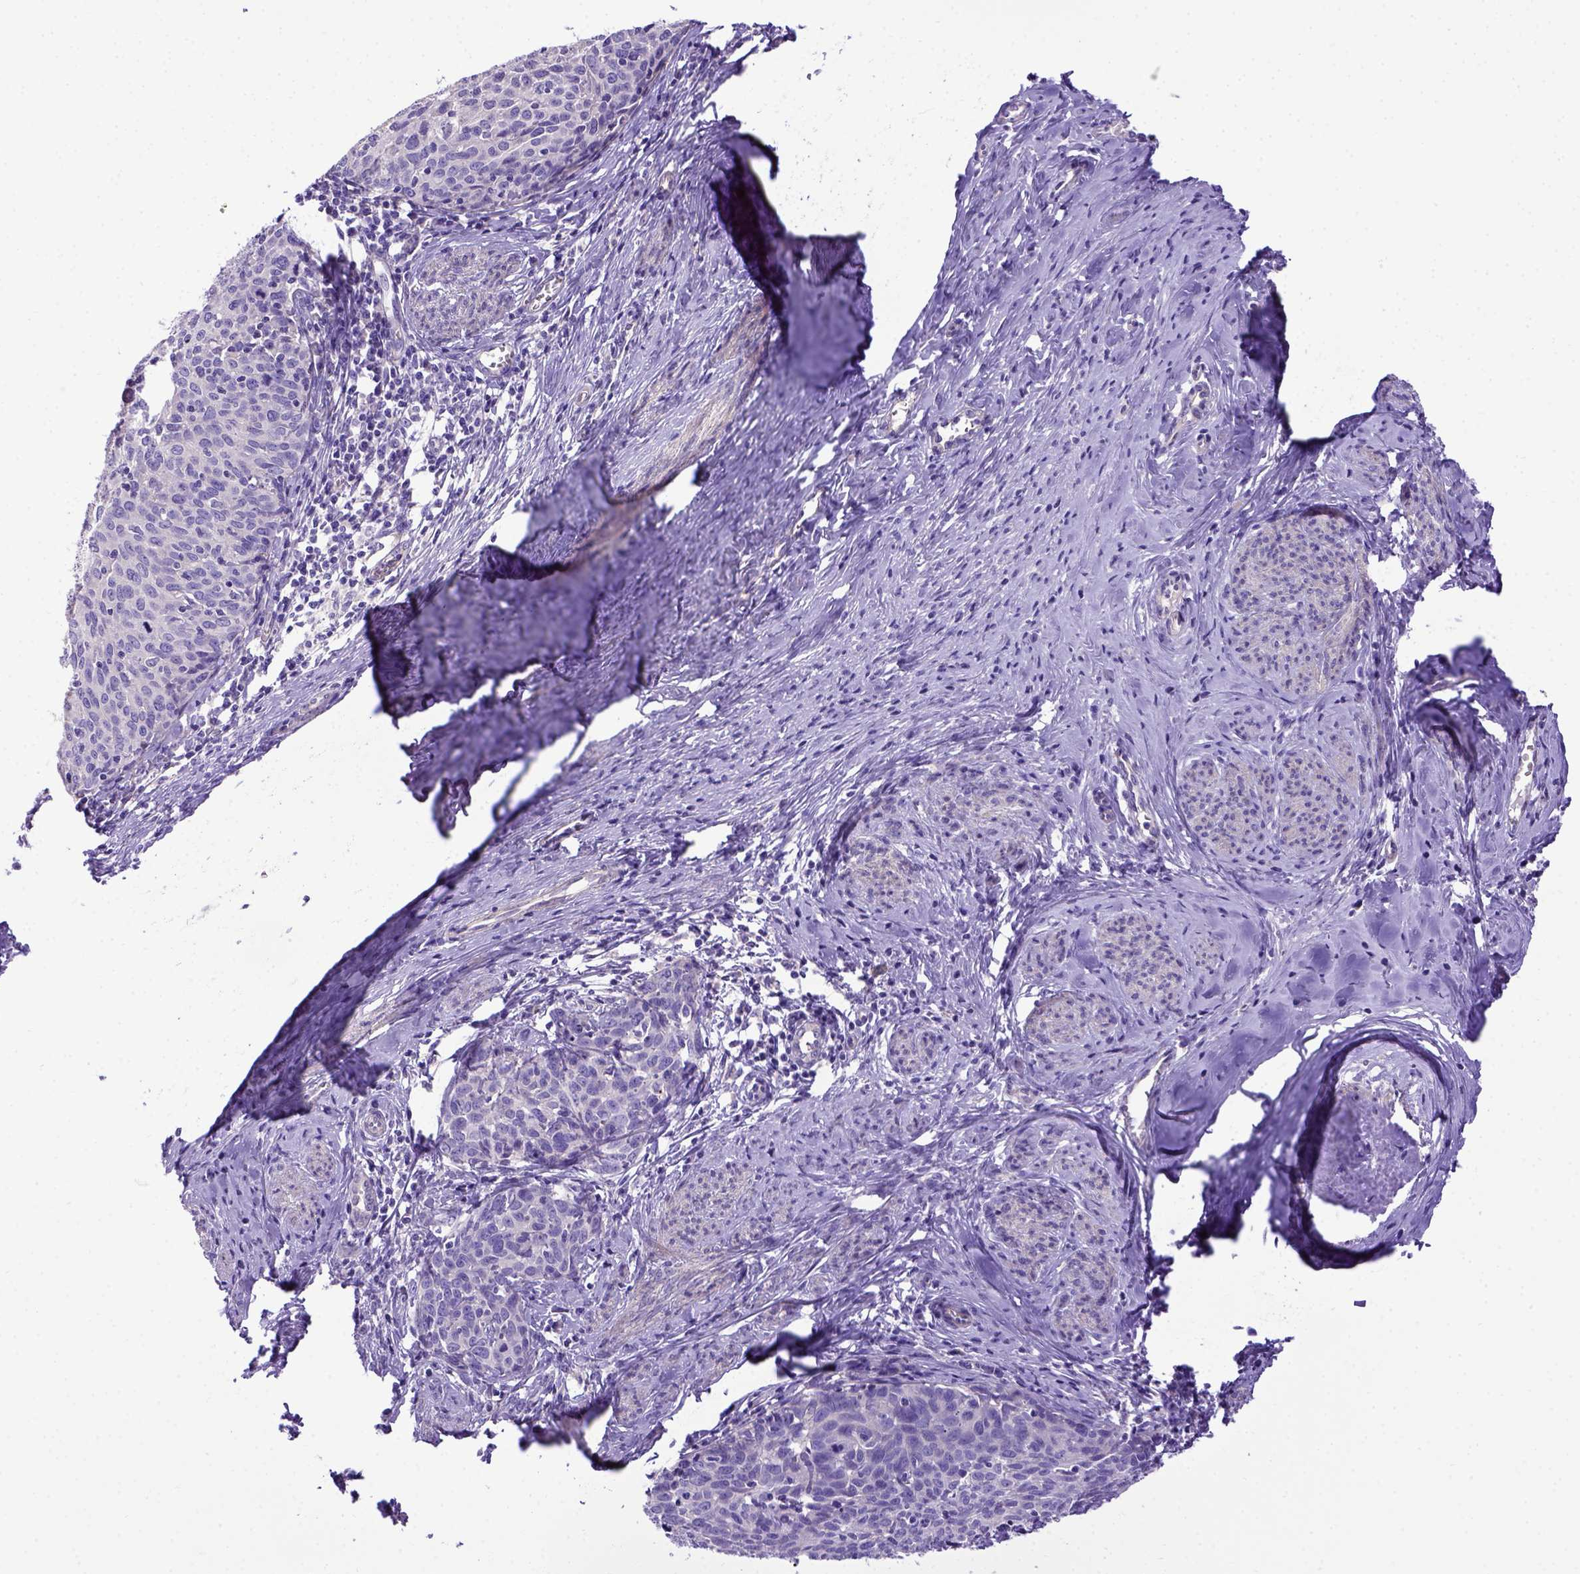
{"staining": {"intensity": "negative", "quantity": "none", "location": "none"}, "tissue": "cervical cancer", "cell_type": "Tumor cells", "image_type": "cancer", "snomed": [{"axis": "morphology", "description": "Squamous cell carcinoma, NOS"}, {"axis": "topography", "description": "Cervix"}], "caption": "Immunohistochemistry (IHC) histopathology image of human cervical cancer (squamous cell carcinoma) stained for a protein (brown), which exhibits no positivity in tumor cells.", "gene": "ADAM12", "patient": {"sex": "female", "age": 62}}